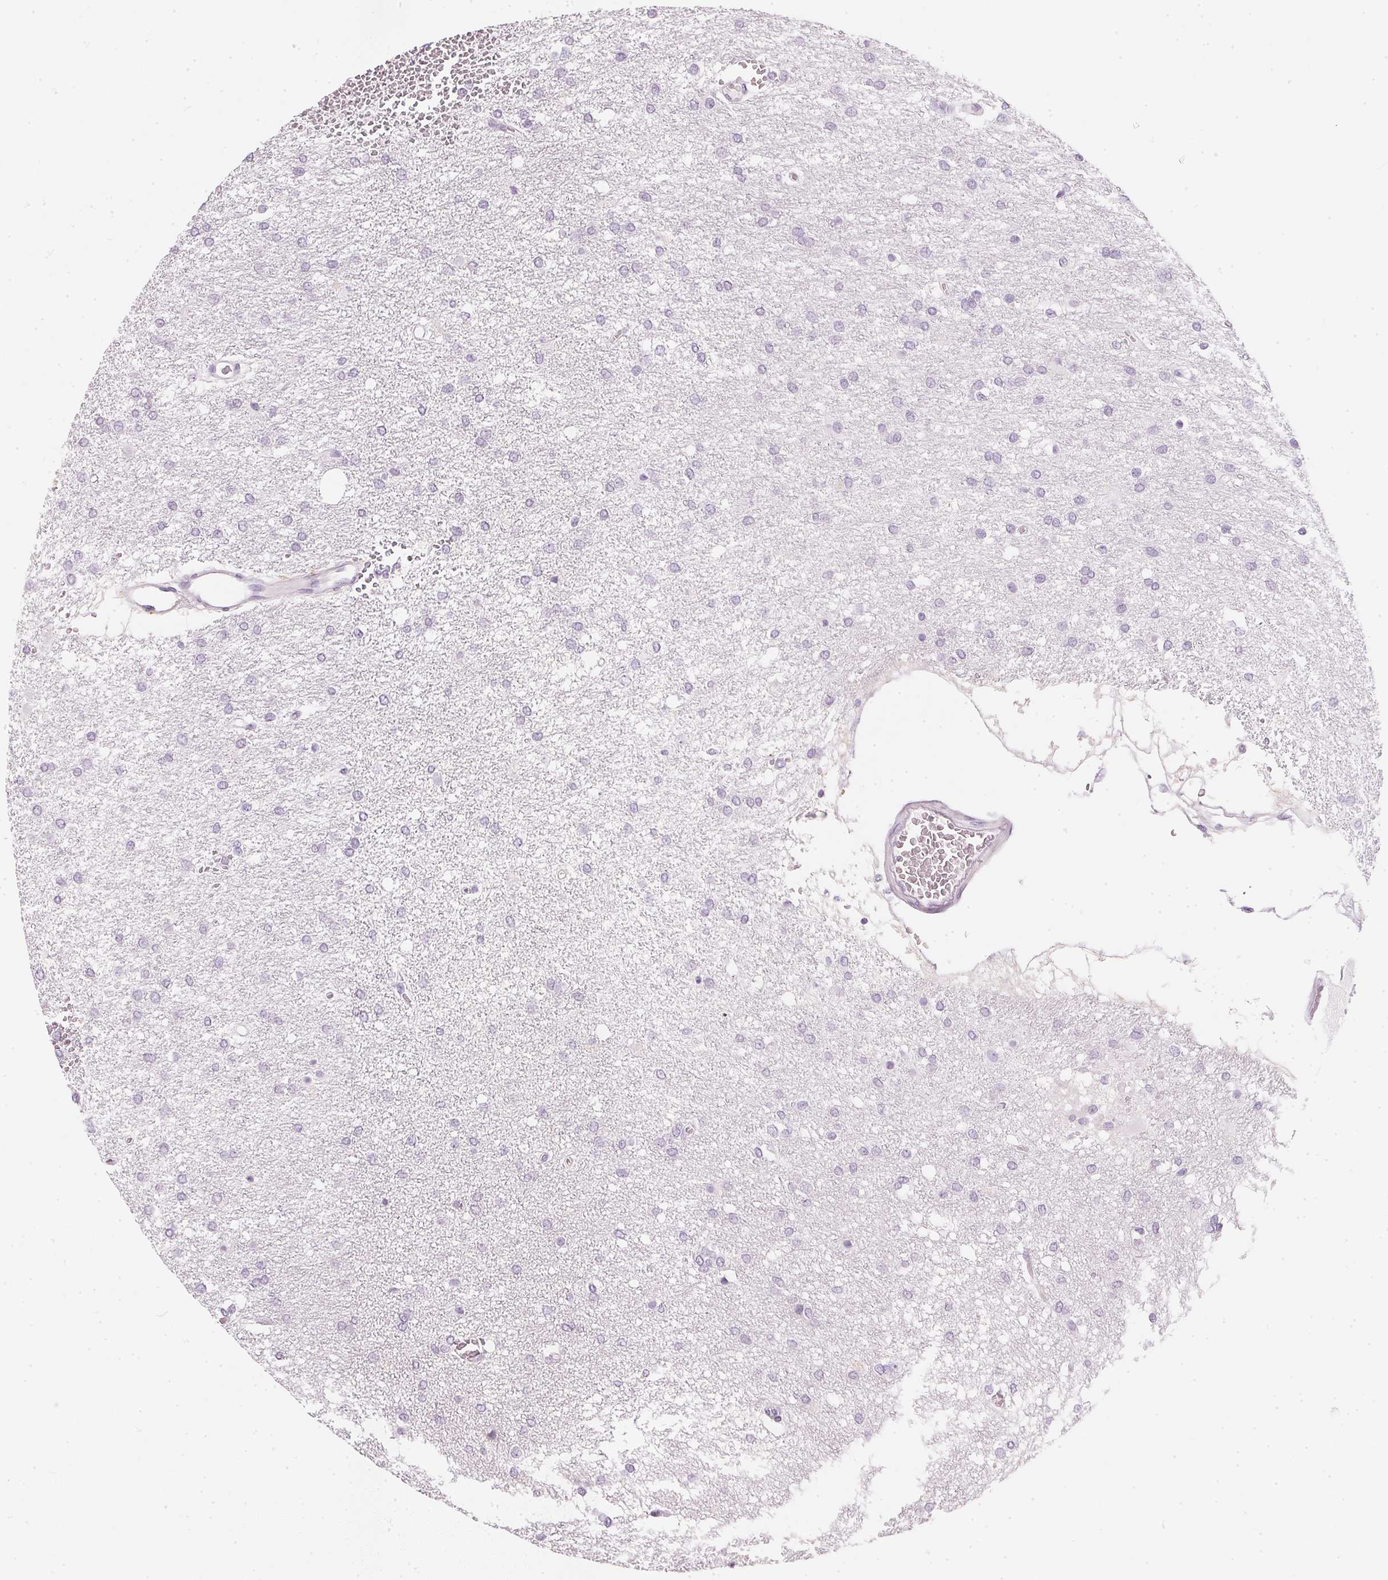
{"staining": {"intensity": "negative", "quantity": "none", "location": "none"}, "tissue": "glioma", "cell_type": "Tumor cells", "image_type": "cancer", "snomed": [{"axis": "morphology", "description": "Glioma, malignant, High grade"}, {"axis": "topography", "description": "Brain"}], "caption": "Glioma was stained to show a protein in brown. There is no significant staining in tumor cells.", "gene": "CHST4", "patient": {"sex": "female", "age": 61}}